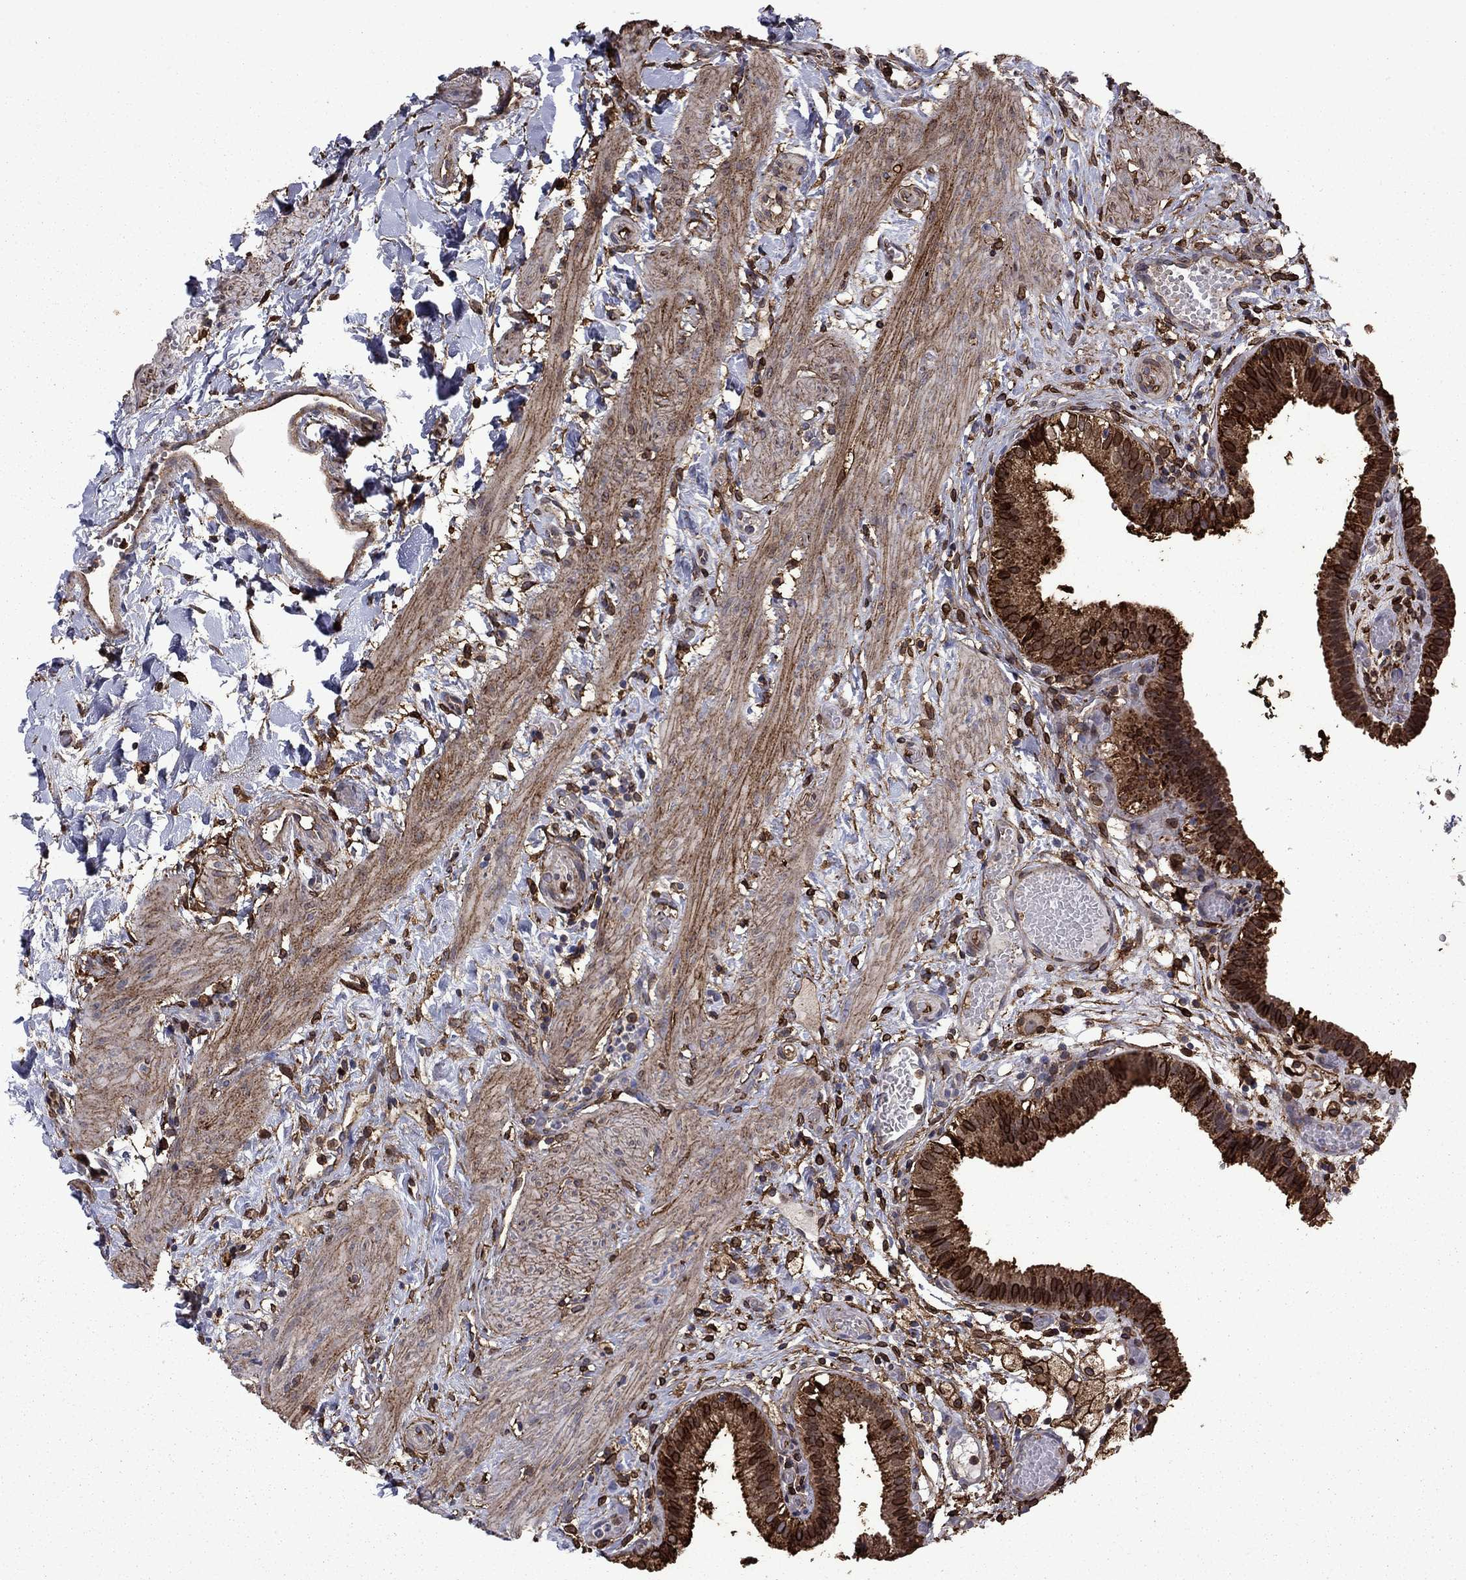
{"staining": {"intensity": "strong", "quantity": ">75%", "location": "cytoplasmic/membranous"}, "tissue": "gallbladder", "cell_type": "Glandular cells", "image_type": "normal", "snomed": [{"axis": "morphology", "description": "Normal tissue, NOS"}, {"axis": "topography", "description": "Gallbladder"}], "caption": "DAB (3,3'-diaminobenzidine) immunohistochemical staining of unremarkable human gallbladder exhibits strong cytoplasmic/membranous protein positivity in approximately >75% of glandular cells.", "gene": "PLAU", "patient": {"sex": "female", "age": 24}}